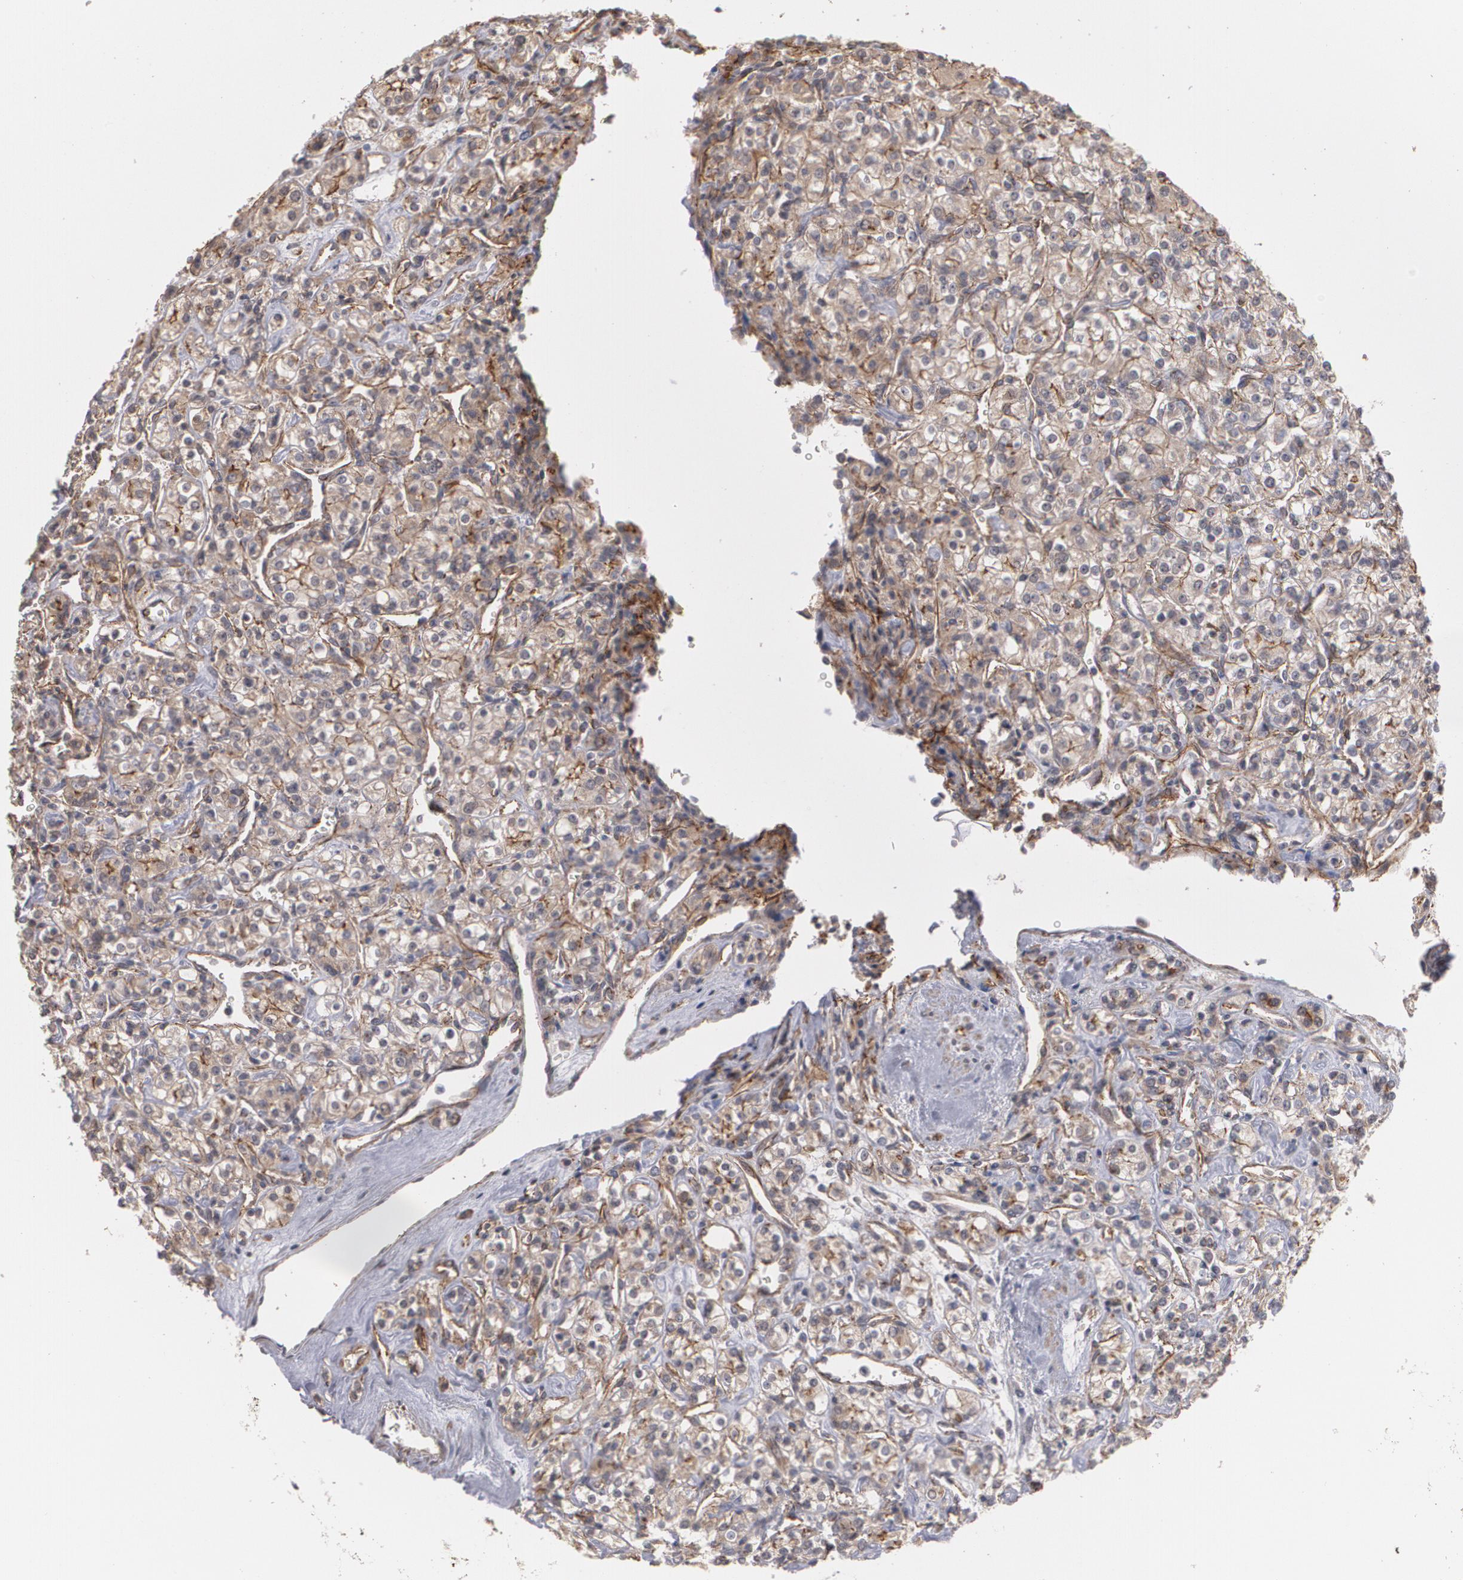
{"staining": {"intensity": "moderate", "quantity": ">75%", "location": "cytoplasmic/membranous"}, "tissue": "renal cancer", "cell_type": "Tumor cells", "image_type": "cancer", "snomed": [{"axis": "morphology", "description": "Adenocarcinoma, NOS"}, {"axis": "topography", "description": "Kidney"}], "caption": "Immunohistochemistry (IHC) micrograph of human renal cancer (adenocarcinoma) stained for a protein (brown), which displays medium levels of moderate cytoplasmic/membranous staining in about >75% of tumor cells.", "gene": "TJP1", "patient": {"sex": "male", "age": 77}}